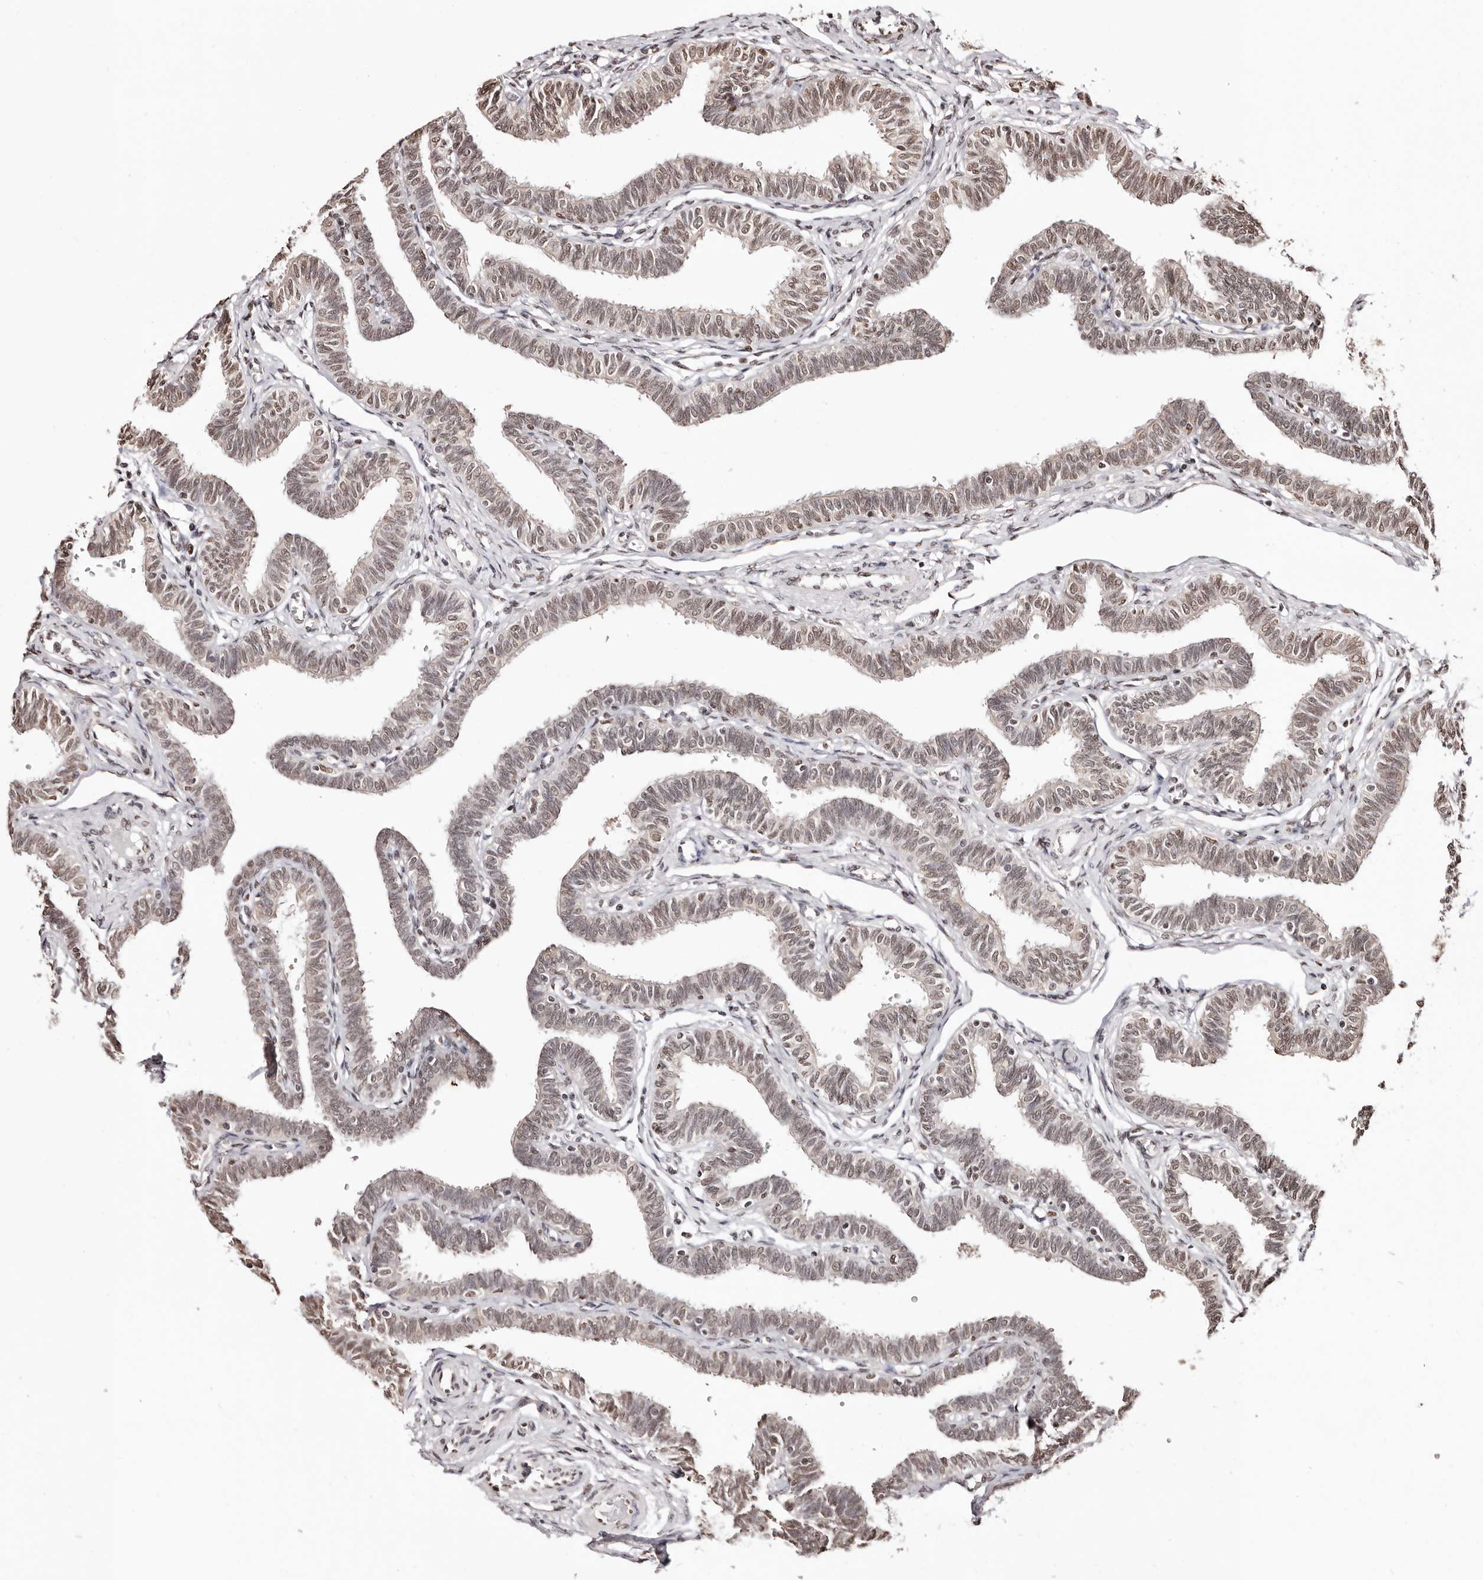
{"staining": {"intensity": "weak", "quantity": ">75%", "location": "nuclear"}, "tissue": "fallopian tube", "cell_type": "Glandular cells", "image_type": "normal", "snomed": [{"axis": "morphology", "description": "Normal tissue, NOS"}, {"axis": "topography", "description": "Fallopian tube"}, {"axis": "topography", "description": "Ovary"}], "caption": "Immunohistochemistry of benign fallopian tube demonstrates low levels of weak nuclear expression in approximately >75% of glandular cells. (Stains: DAB (3,3'-diaminobenzidine) in brown, nuclei in blue, Microscopy: brightfield microscopy at high magnification).", "gene": "BICRAL", "patient": {"sex": "female", "age": 23}}